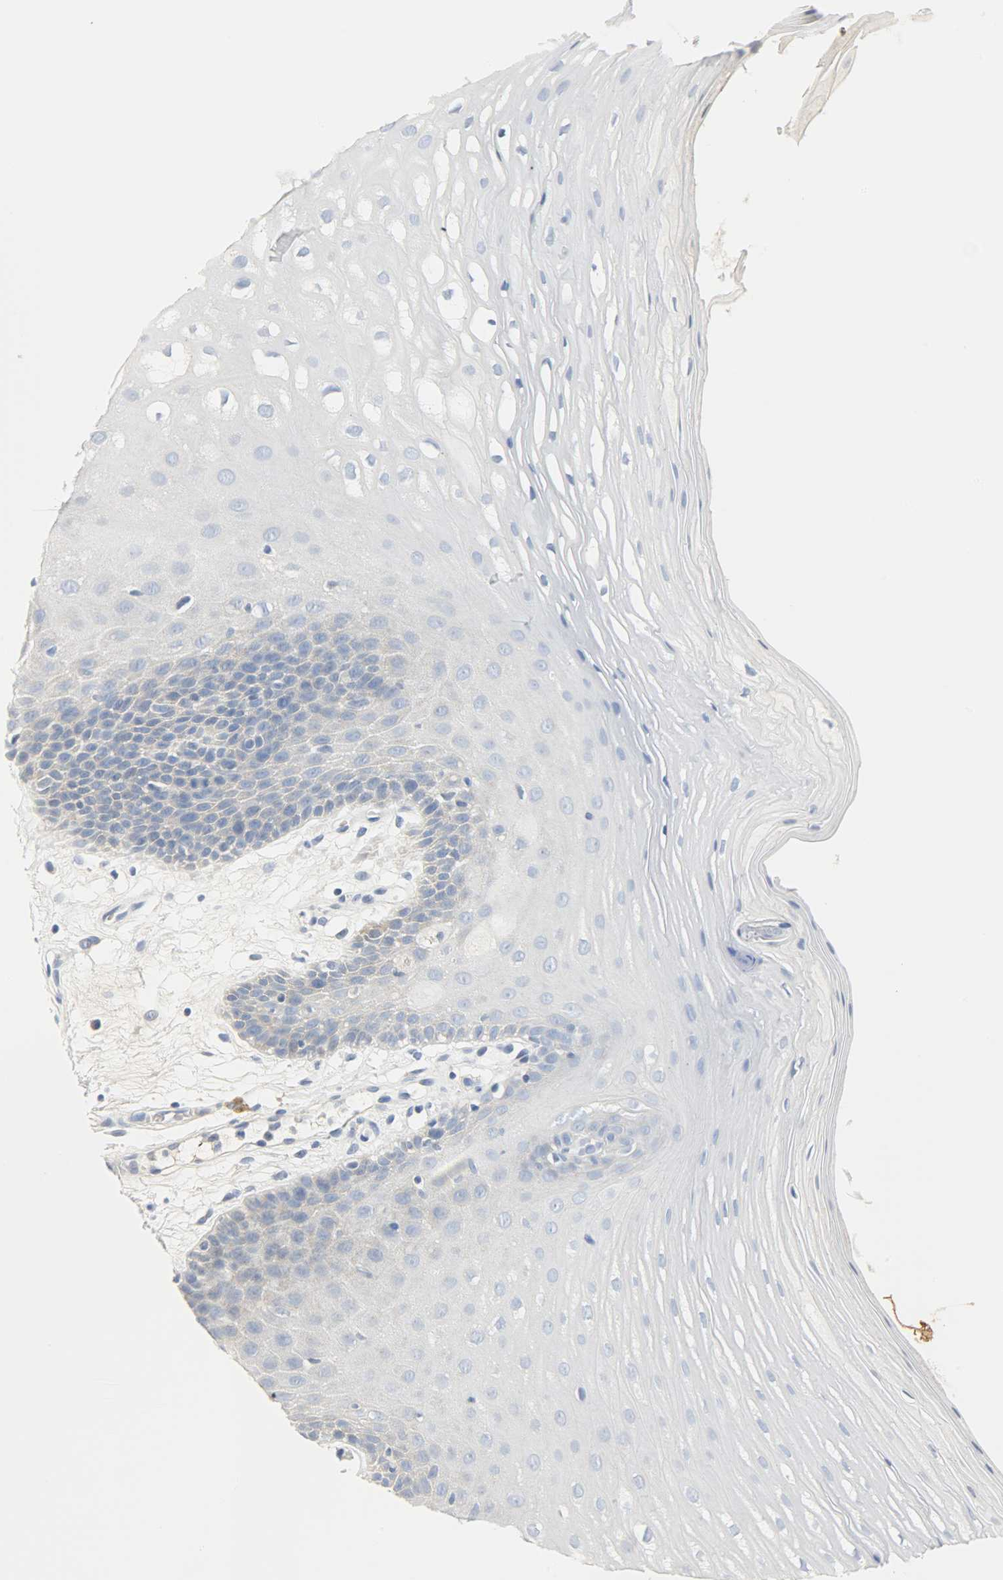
{"staining": {"intensity": "weak", "quantity": "<25%", "location": "cytoplasmic/membranous"}, "tissue": "oral mucosa", "cell_type": "Squamous epithelial cells", "image_type": "normal", "snomed": [{"axis": "morphology", "description": "Normal tissue, NOS"}, {"axis": "morphology", "description": "Squamous cell carcinoma, NOS"}, {"axis": "topography", "description": "Skeletal muscle"}, {"axis": "topography", "description": "Oral tissue"}, {"axis": "topography", "description": "Head-Neck"}], "caption": "DAB immunohistochemical staining of benign human oral mucosa displays no significant staining in squamous epithelial cells. (Brightfield microscopy of DAB IHC at high magnification).", "gene": "CA3", "patient": {"sex": "male", "age": 71}}